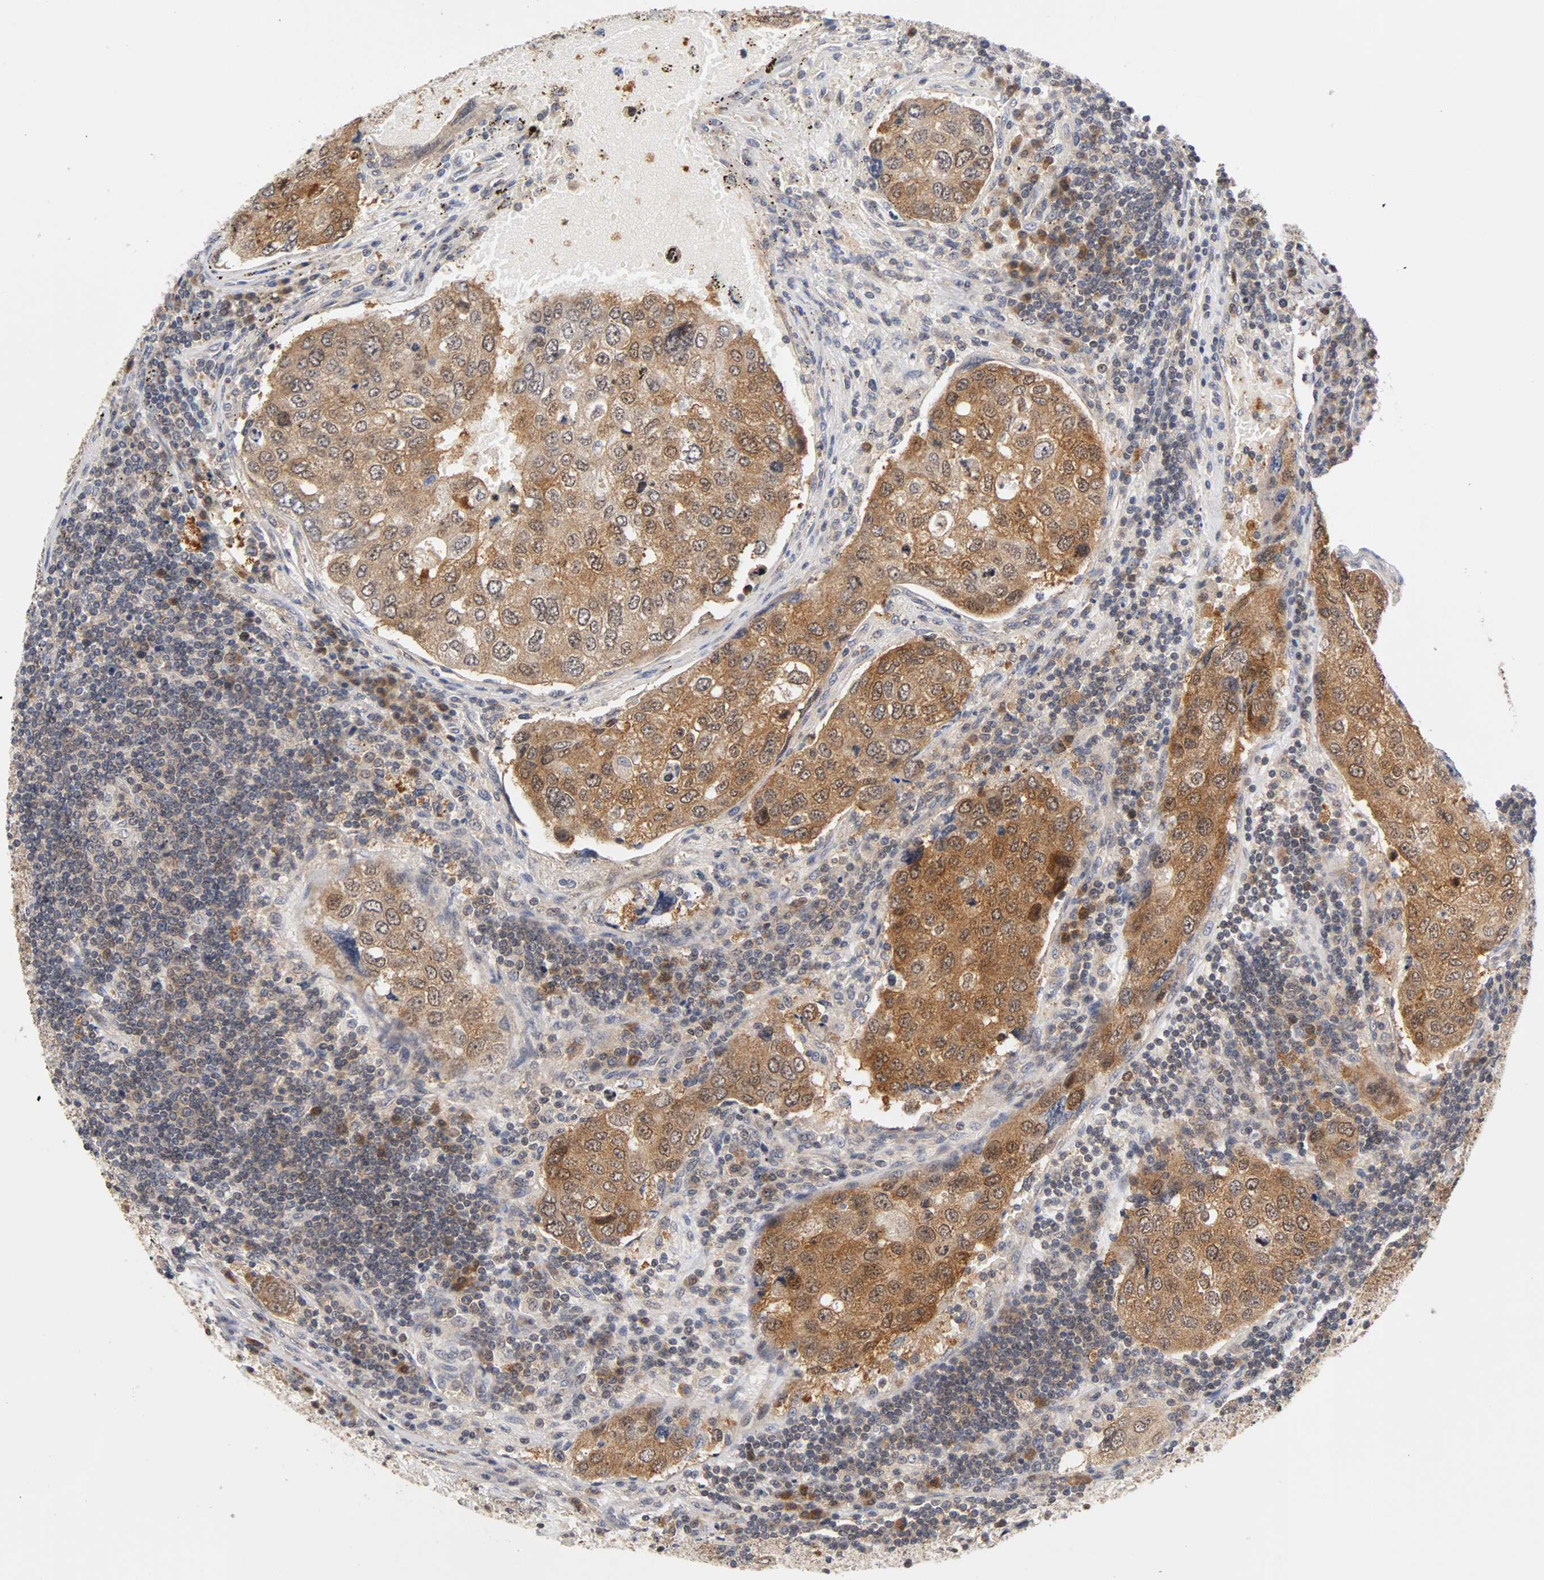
{"staining": {"intensity": "strong", "quantity": ">75%", "location": "cytoplasmic/membranous,nuclear"}, "tissue": "urothelial cancer", "cell_type": "Tumor cells", "image_type": "cancer", "snomed": [{"axis": "morphology", "description": "Urothelial carcinoma, High grade"}, {"axis": "topography", "description": "Lymph node"}, {"axis": "topography", "description": "Urinary bladder"}], "caption": "DAB (3,3'-diaminobenzidine) immunohistochemical staining of urothelial cancer exhibits strong cytoplasmic/membranous and nuclear protein positivity in approximately >75% of tumor cells.", "gene": "UBE2M", "patient": {"sex": "male", "age": 51}}